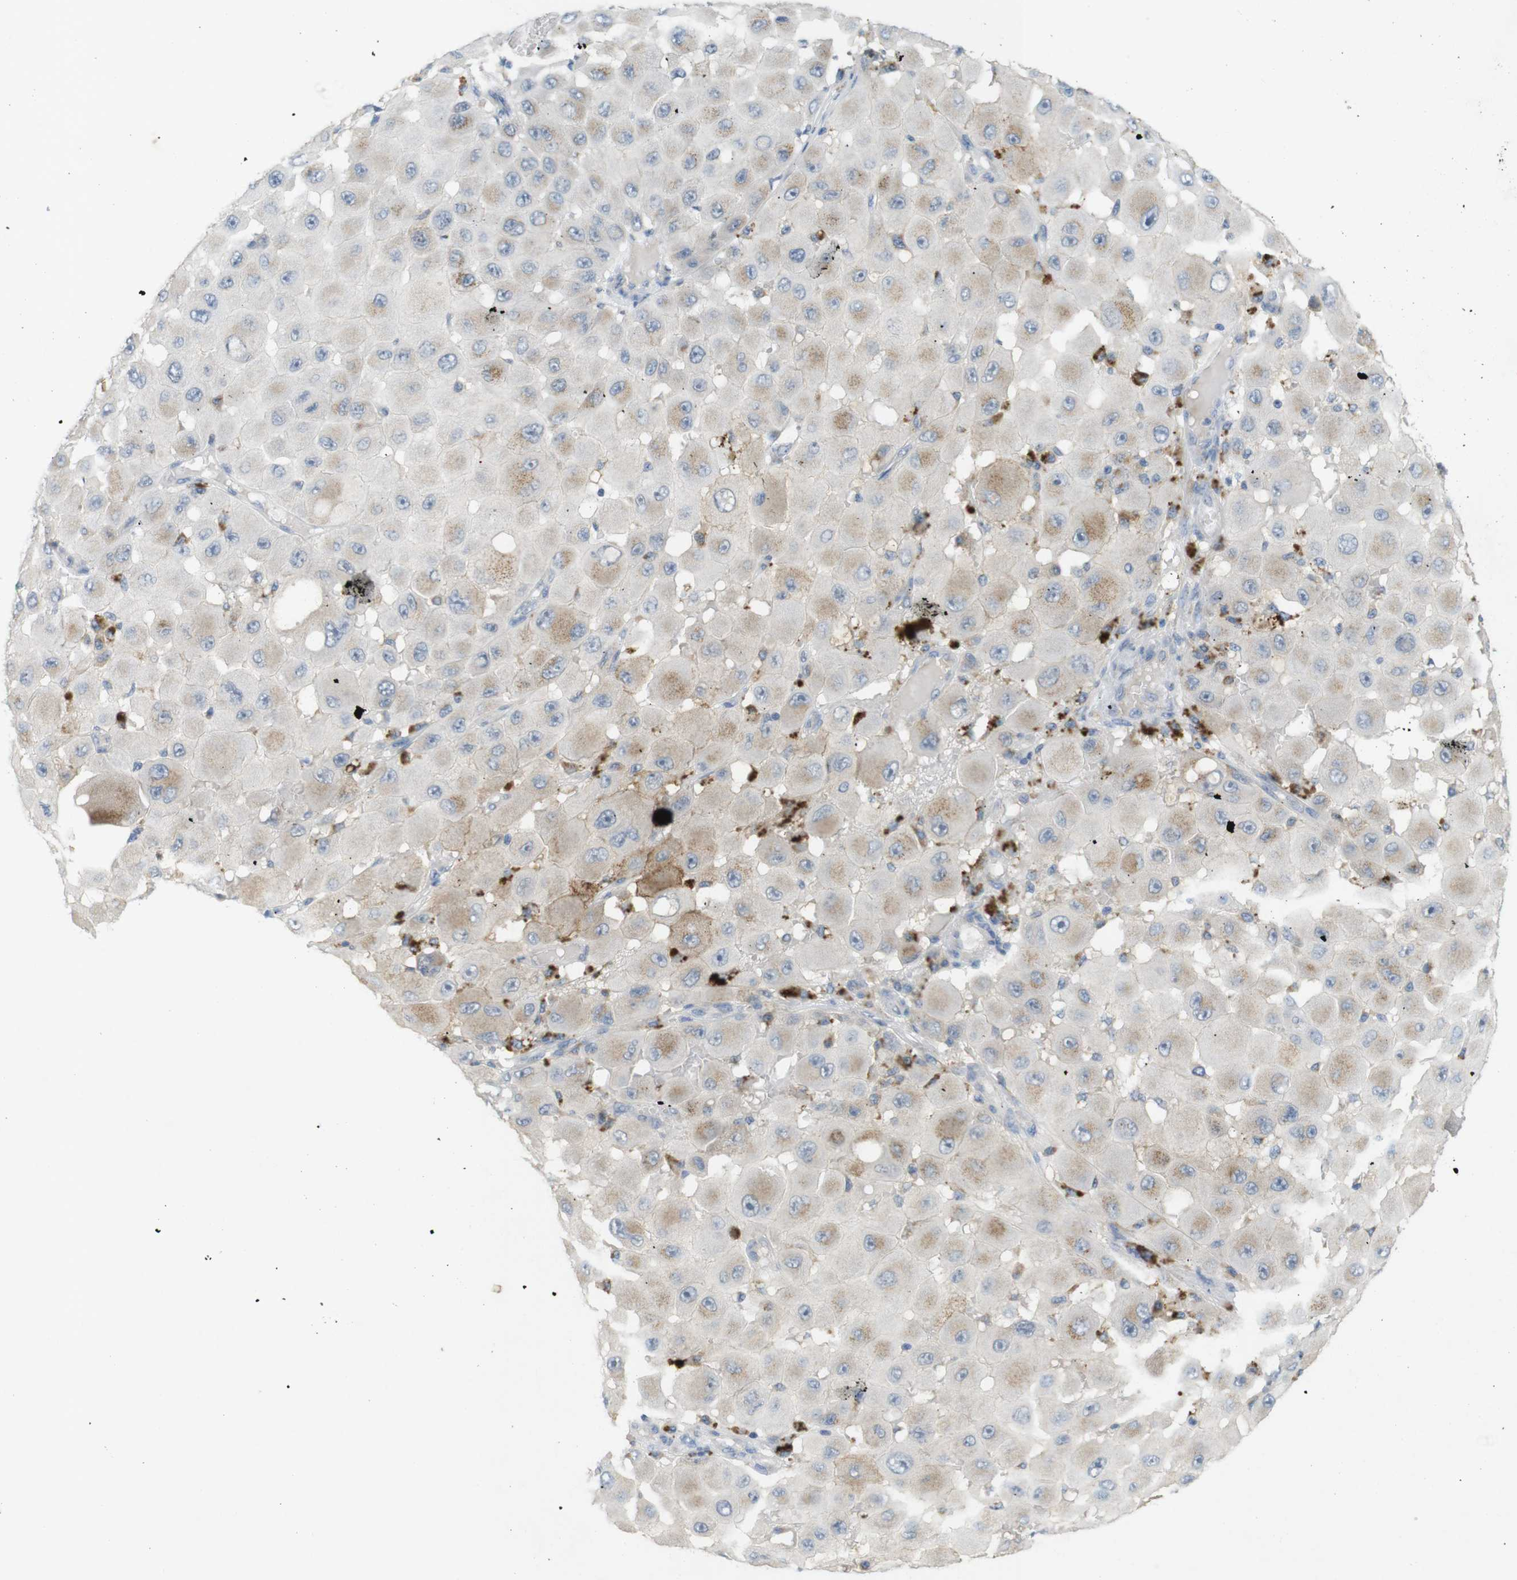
{"staining": {"intensity": "weak", "quantity": "25%-75%", "location": "cytoplasmic/membranous"}, "tissue": "melanoma", "cell_type": "Tumor cells", "image_type": "cancer", "snomed": [{"axis": "morphology", "description": "Malignant melanoma, NOS"}, {"axis": "topography", "description": "Skin"}], "caption": "Human malignant melanoma stained for a protein (brown) reveals weak cytoplasmic/membranous positive positivity in about 25%-75% of tumor cells.", "gene": "YIPF3", "patient": {"sex": "female", "age": 81}}